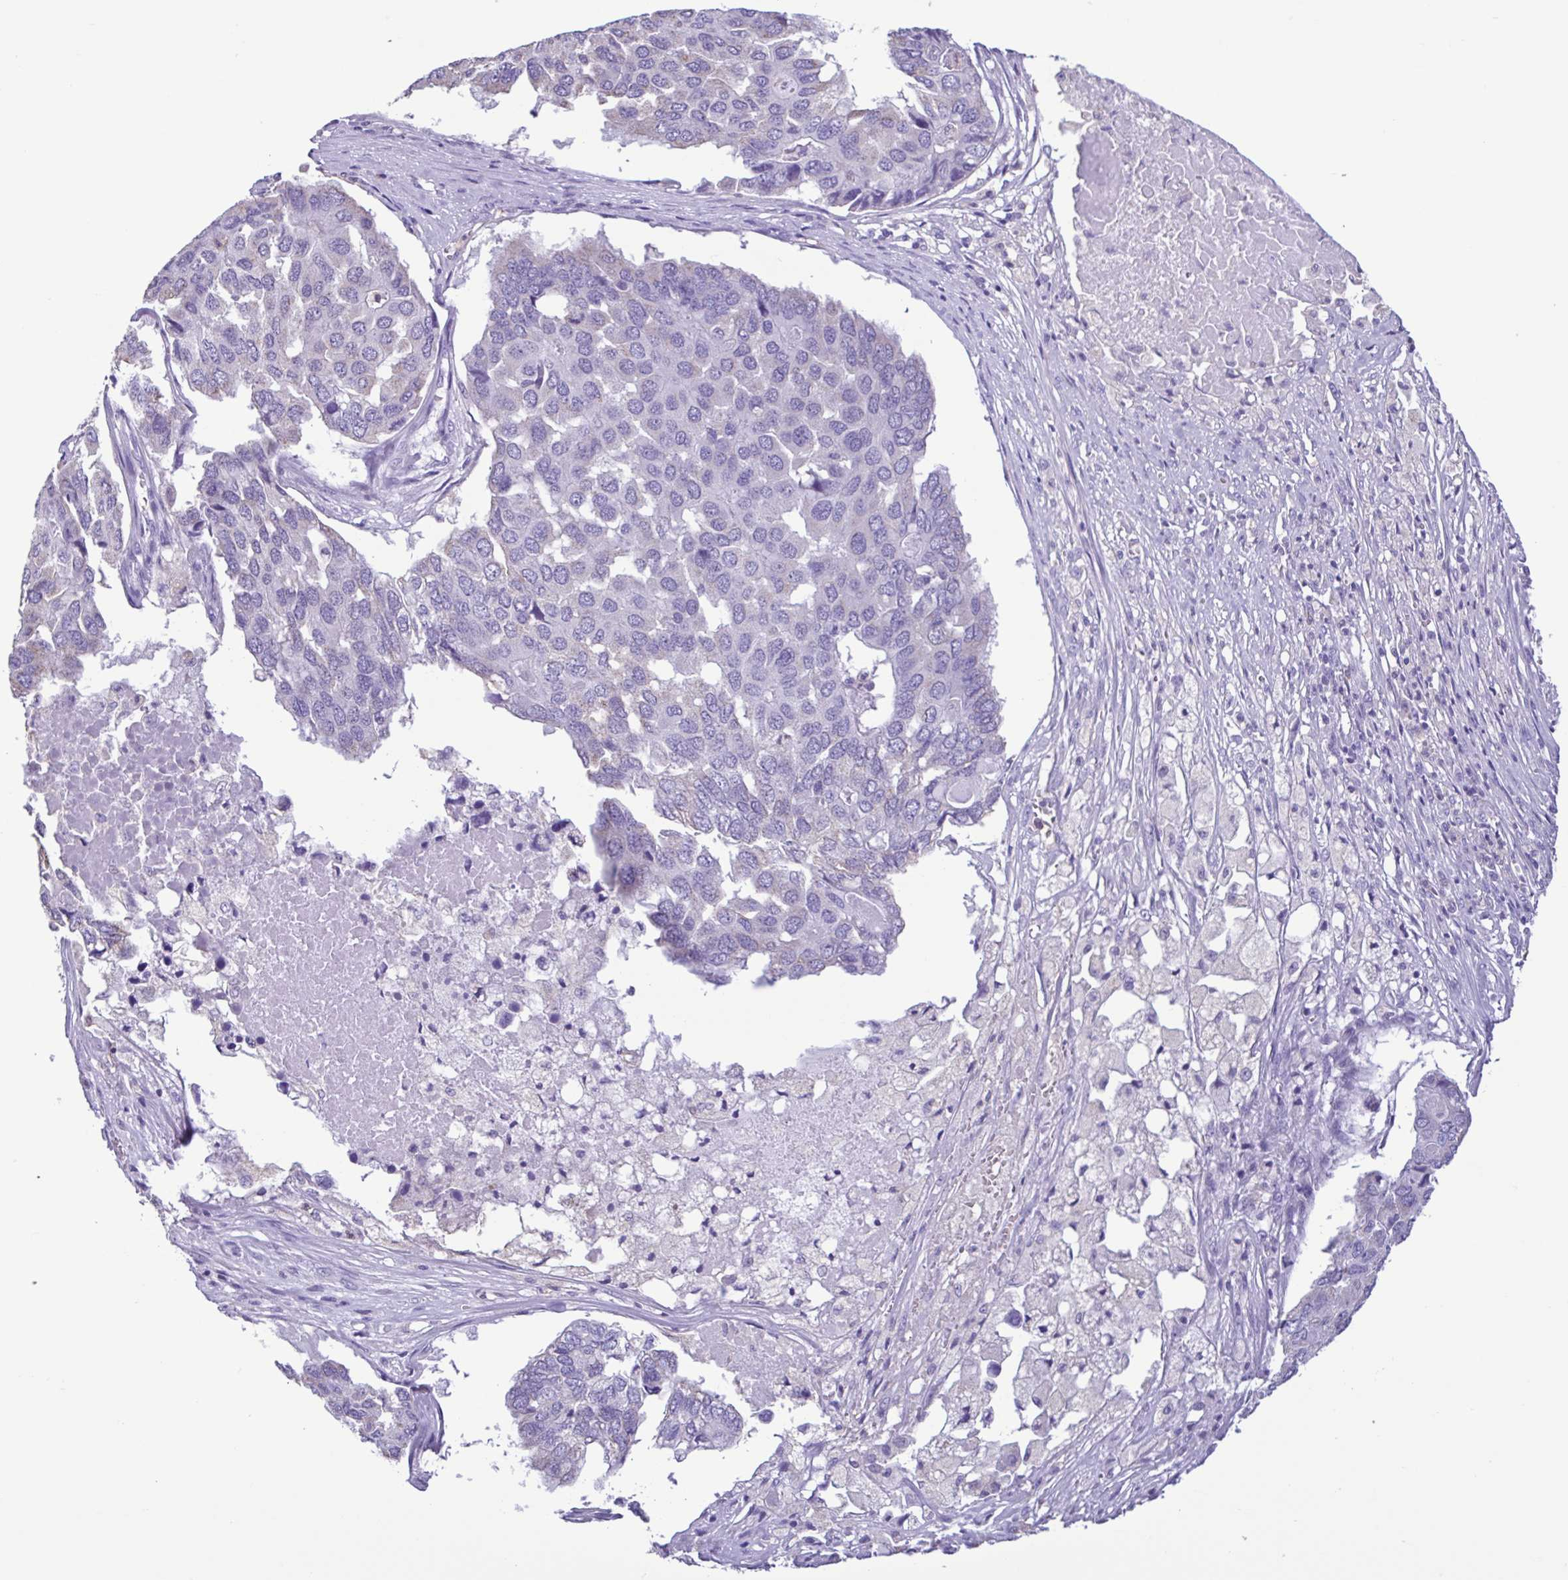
{"staining": {"intensity": "negative", "quantity": "none", "location": "none"}, "tissue": "pancreatic cancer", "cell_type": "Tumor cells", "image_type": "cancer", "snomed": [{"axis": "morphology", "description": "Adenocarcinoma, NOS"}, {"axis": "topography", "description": "Pancreas"}], "caption": "IHC micrograph of neoplastic tissue: human pancreatic cancer stained with DAB reveals no significant protein staining in tumor cells.", "gene": "CBY2", "patient": {"sex": "male", "age": 50}}